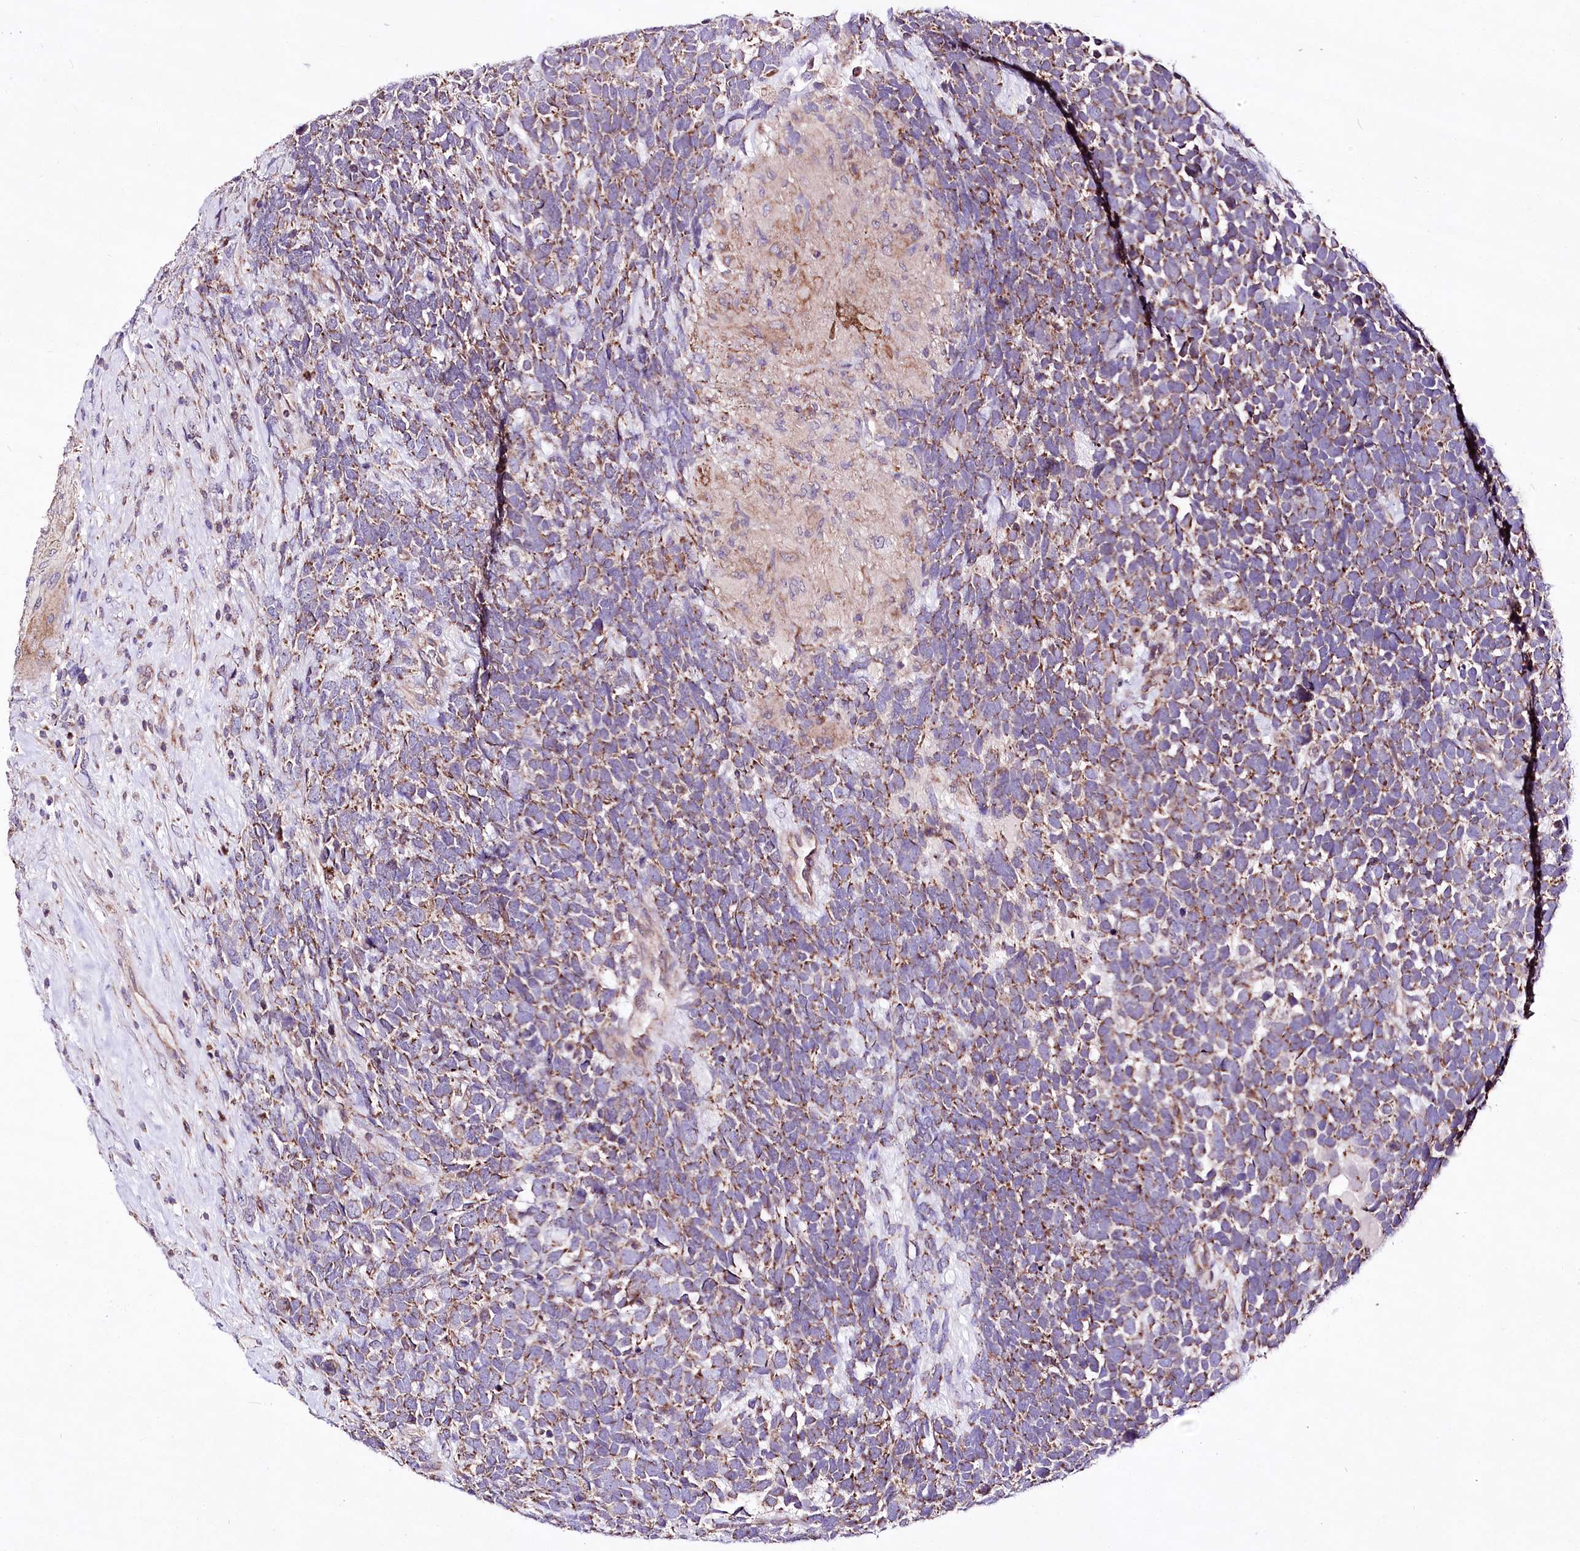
{"staining": {"intensity": "moderate", "quantity": ">75%", "location": "cytoplasmic/membranous"}, "tissue": "urothelial cancer", "cell_type": "Tumor cells", "image_type": "cancer", "snomed": [{"axis": "morphology", "description": "Urothelial carcinoma, High grade"}, {"axis": "topography", "description": "Urinary bladder"}], "caption": "Moderate cytoplasmic/membranous staining is appreciated in approximately >75% of tumor cells in high-grade urothelial carcinoma. Using DAB (brown) and hematoxylin (blue) stains, captured at high magnification using brightfield microscopy.", "gene": "ATE1", "patient": {"sex": "female", "age": 82}}